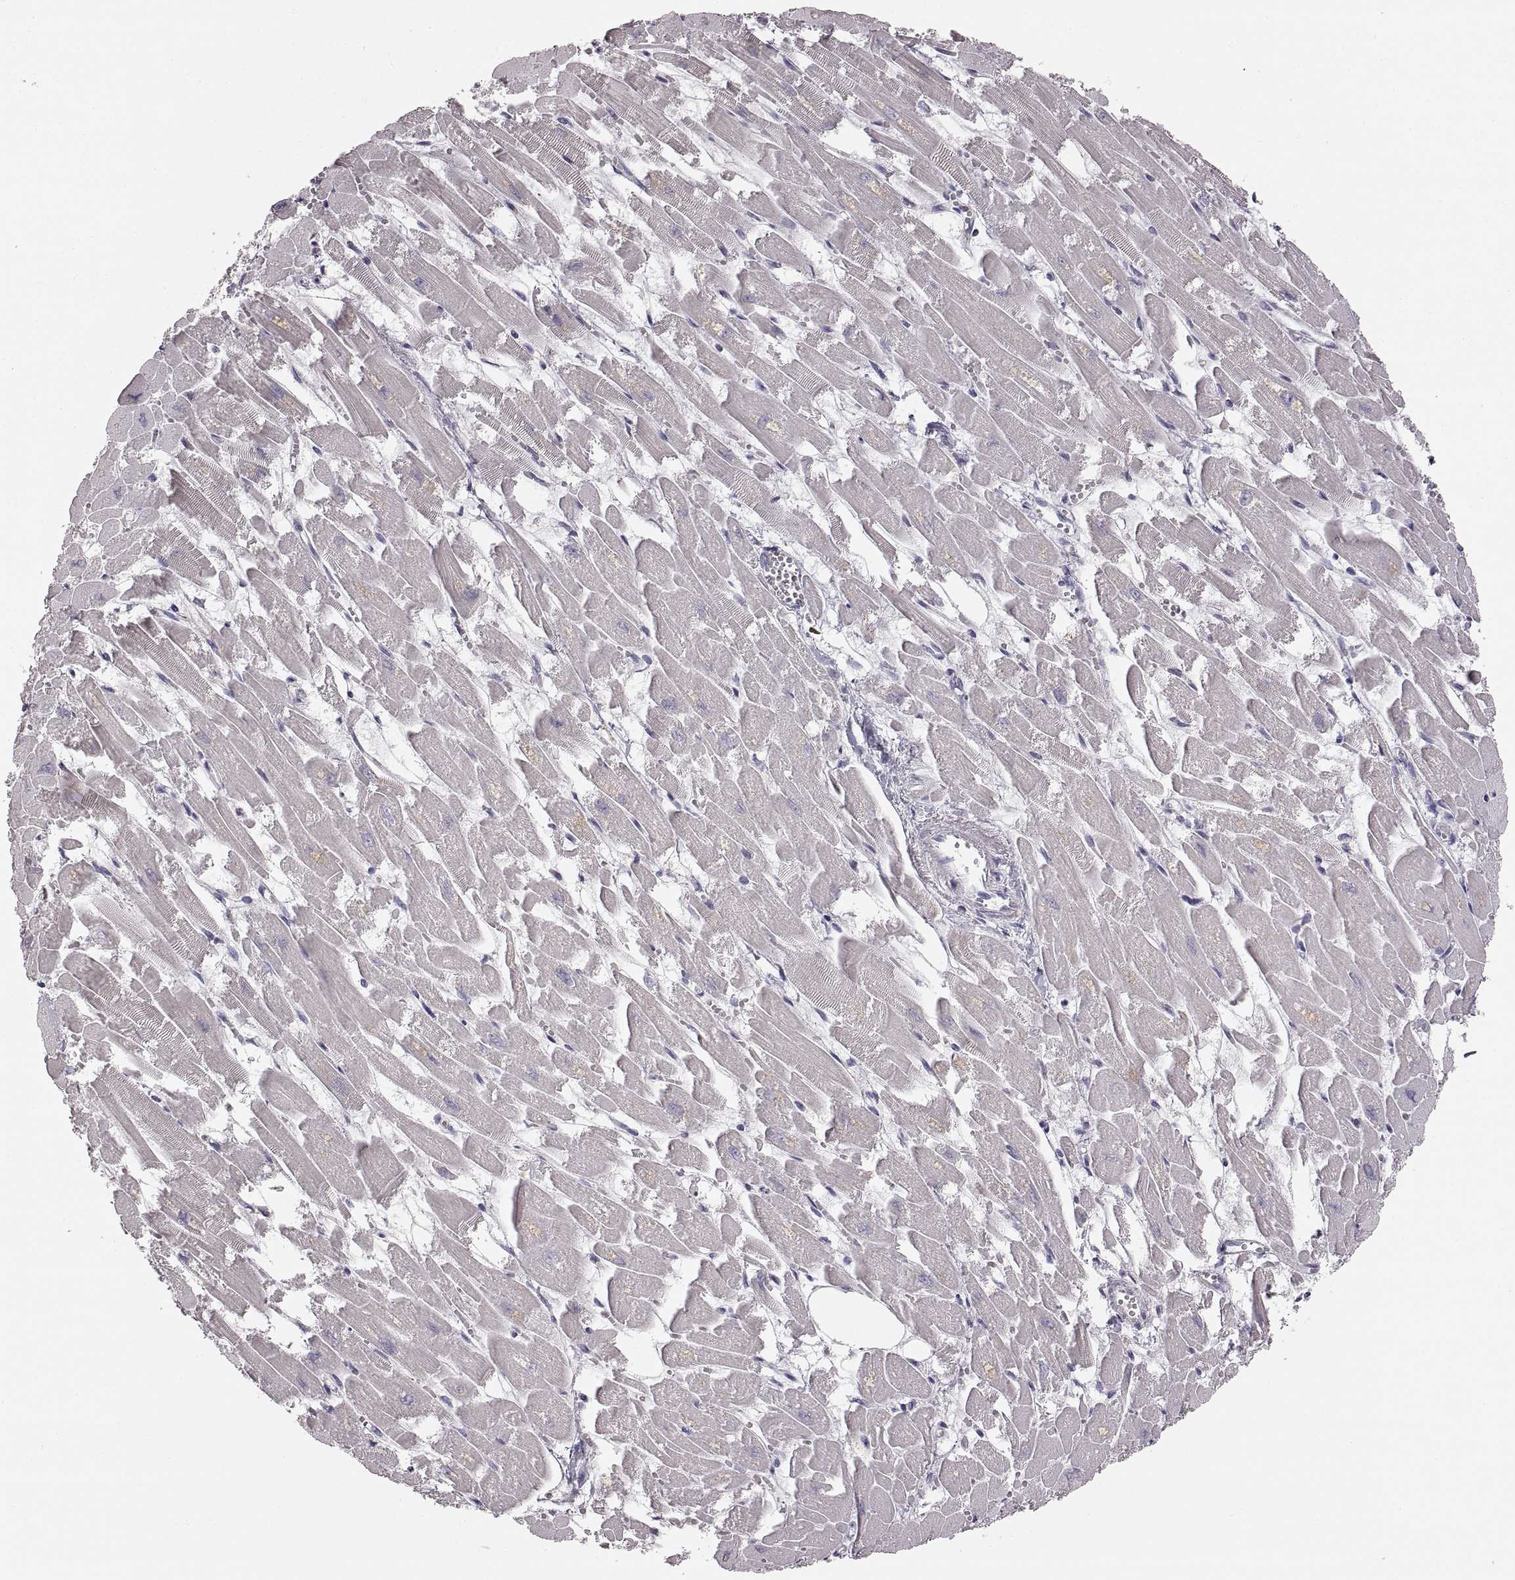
{"staining": {"intensity": "negative", "quantity": "none", "location": "none"}, "tissue": "heart muscle", "cell_type": "Cardiomyocytes", "image_type": "normal", "snomed": [{"axis": "morphology", "description": "Normal tissue, NOS"}, {"axis": "topography", "description": "Heart"}], "caption": "This histopathology image is of unremarkable heart muscle stained with immunohistochemistry (IHC) to label a protein in brown with the nuclei are counter-stained blue. There is no staining in cardiomyocytes. Nuclei are stained in blue.", "gene": "RDH13", "patient": {"sex": "female", "age": 52}}